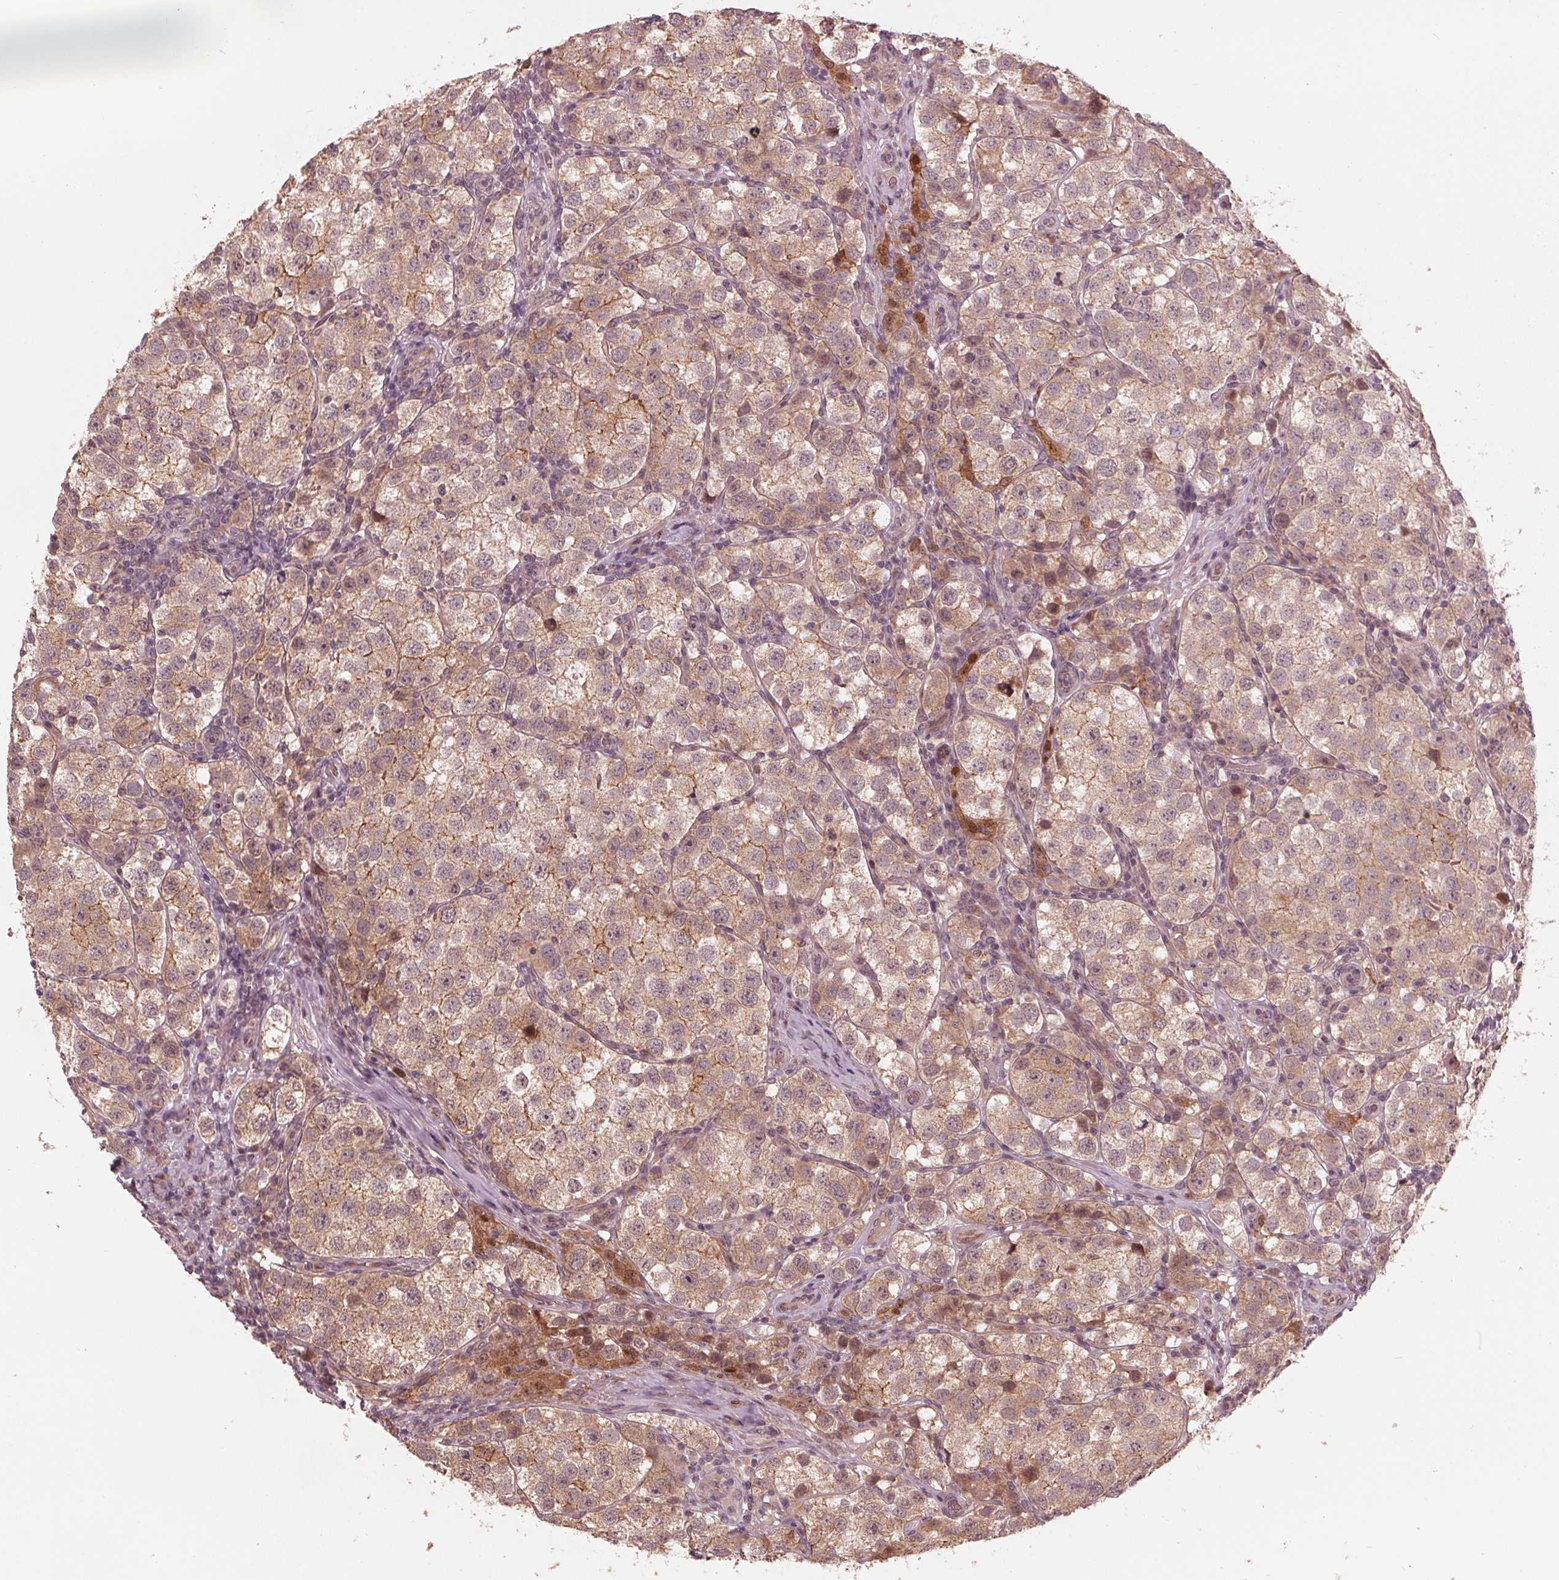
{"staining": {"intensity": "weak", "quantity": ">75%", "location": "cytoplasmic/membranous"}, "tissue": "testis cancer", "cell_type": "Tumor cells", "image_type": "cancer", "snomed": [{"axis": "morphology", "description": "Seminoma, NOS"}, {"axis": "topography", "description": "Testis"}], "caption": "An image of human seminoma (testis) stained for a protein exhibits weak cytoplasmic/membranous brown staining in tumor cells.", "gene": "ZNF471", "patient": {"sex": "male", "age": 37}}